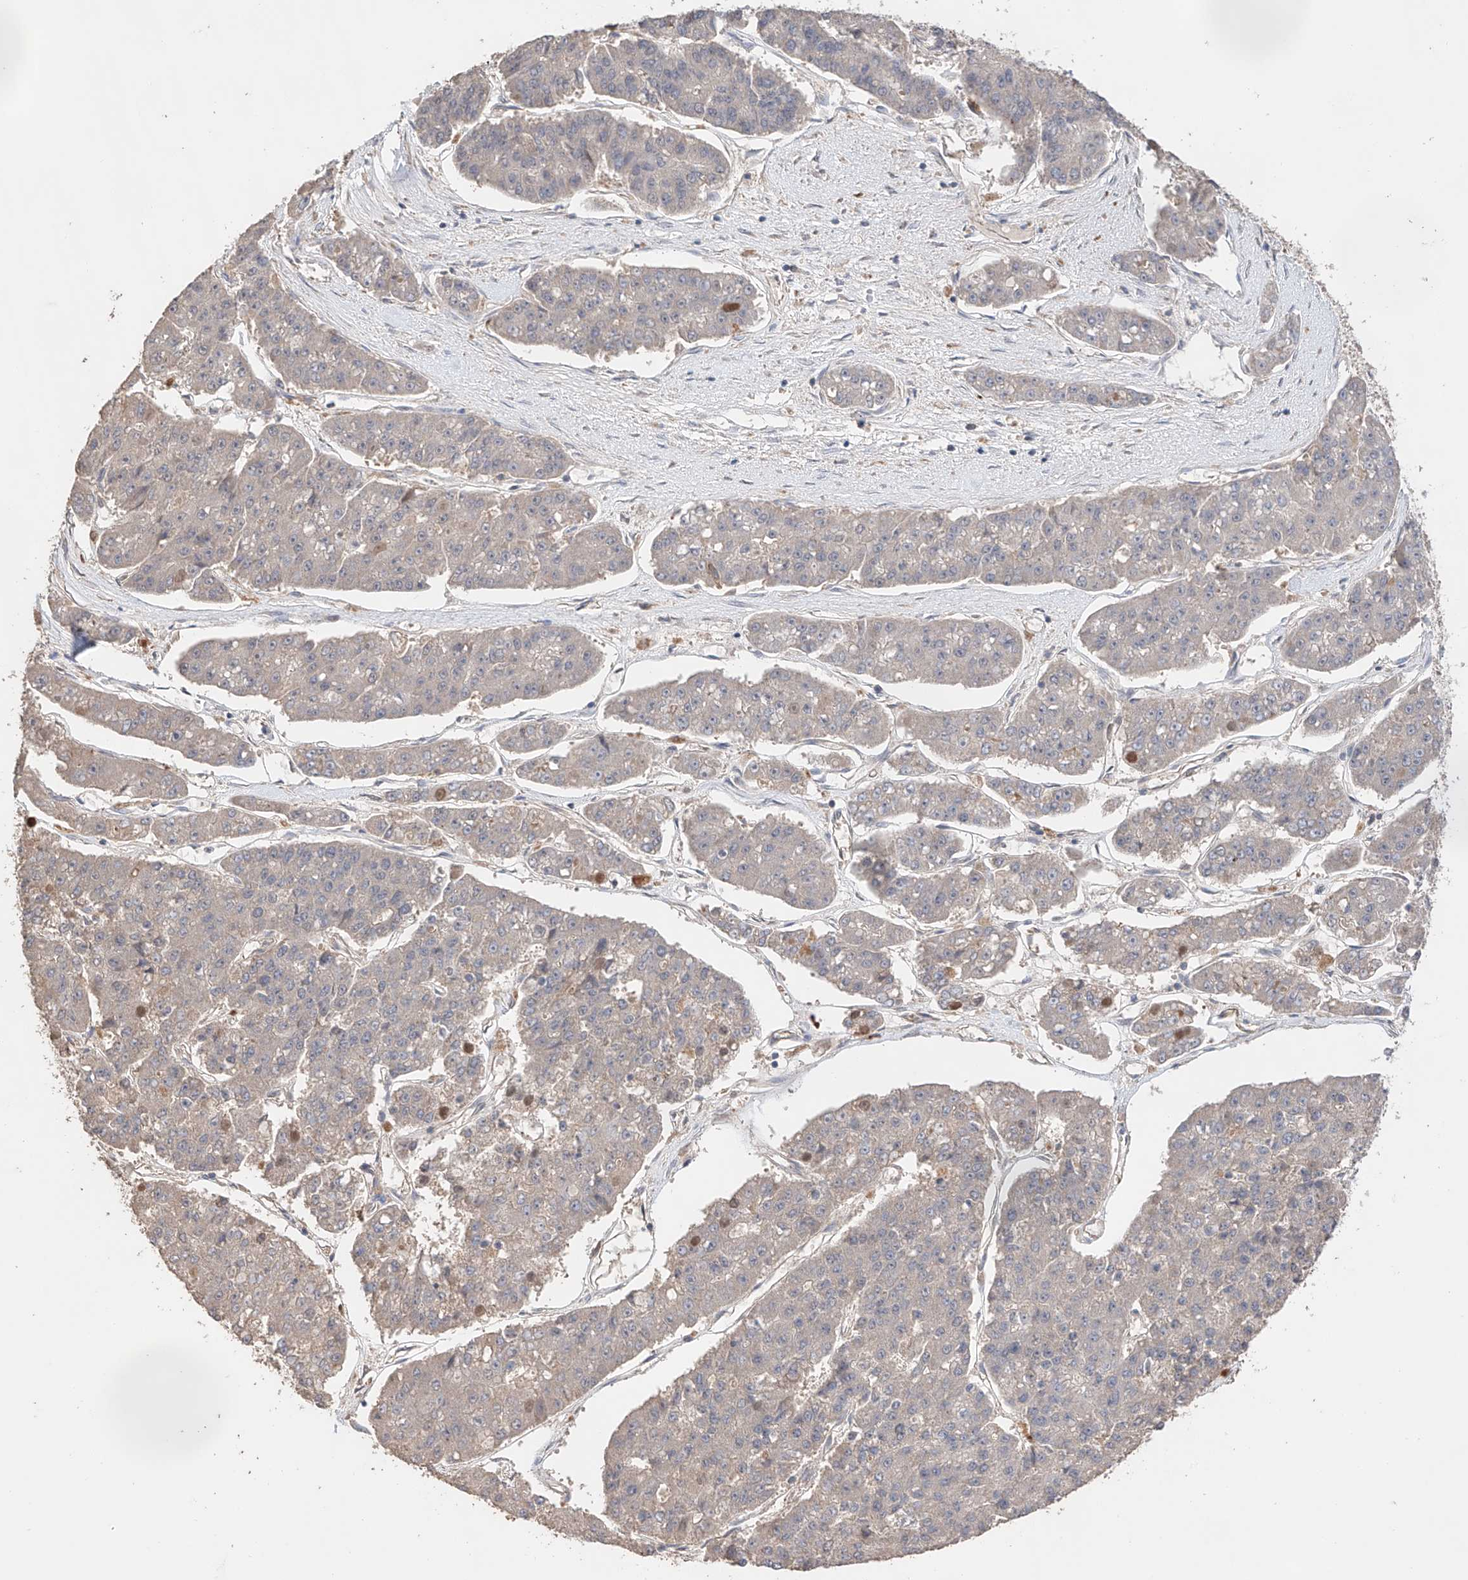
{"staining": {"intensity": "negative", "quantity": "none", "location": "none"}, "tissue": "pancreatic cancer", "cell_type": "Tumor cells", "image_type": "cancer", "snomed": [{"axis": "morphology", "description": "Adenocarcinoma, NOS"}, {"axis": "topography", "description": "Pancreas"}], "caption": "Human adenocarcinoma (pancreatic) stained for a protein using immunohistochemistry shows no positivity in tumor cells.", "gene": "ZFHX2", "patient": {"sex": "male", "age": 50}}